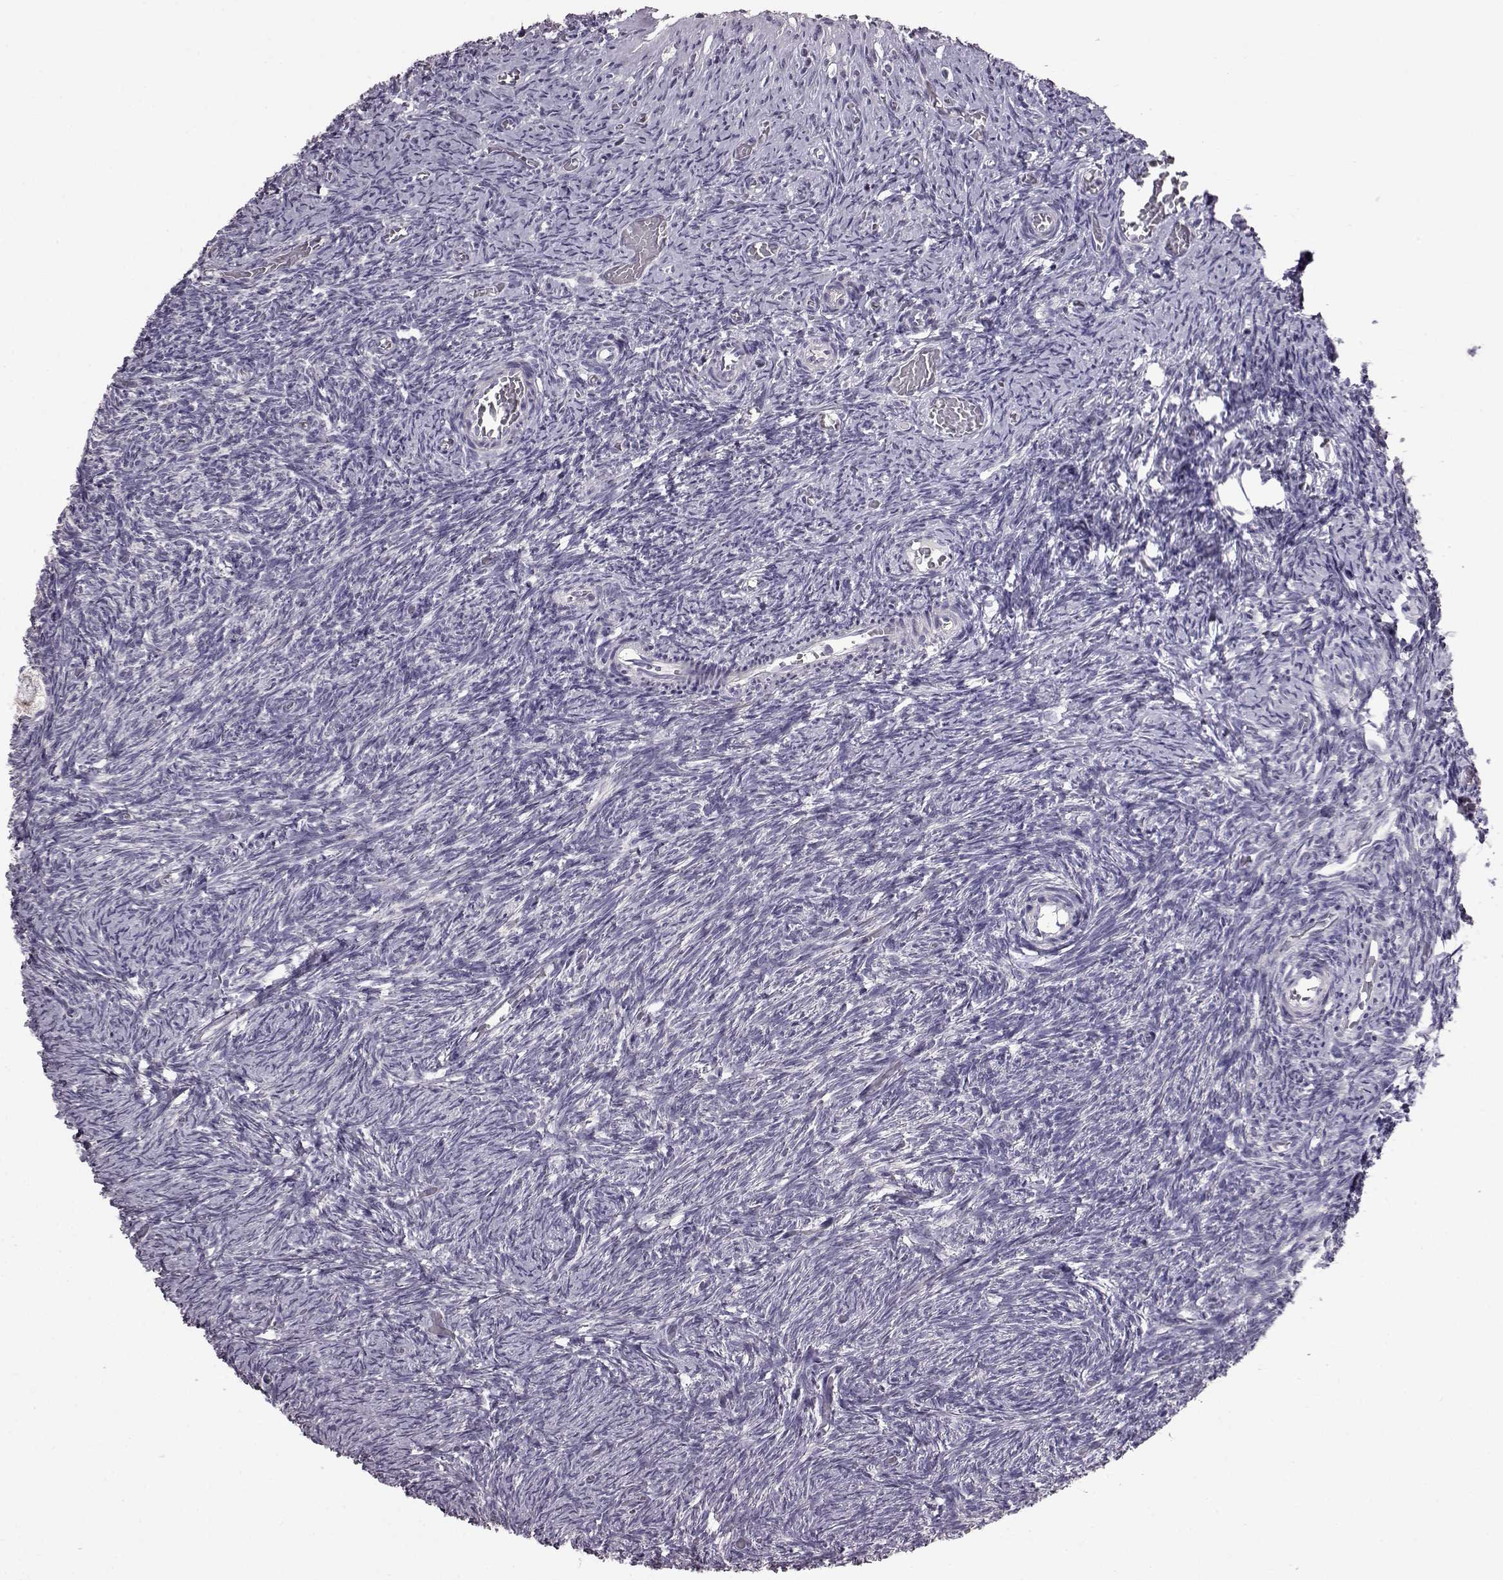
{"staining": {"intensity": "negative", "quantity": "none", "location": "none"}, "tissue": "ovary", "cell_type": "Follicle cells", "image_type": "normal", "snomed": [{"axis": "morphology", "description": "Normal tissue, NOS"}, {"axis": "topography", "description": "Ovary"}], "caption": "Immunohistochemical staining of normal human ovary reveals no significant expression in follicle cells.", "gene": "ADGRG2", "patient": {"sex": "female", "age": 39}}